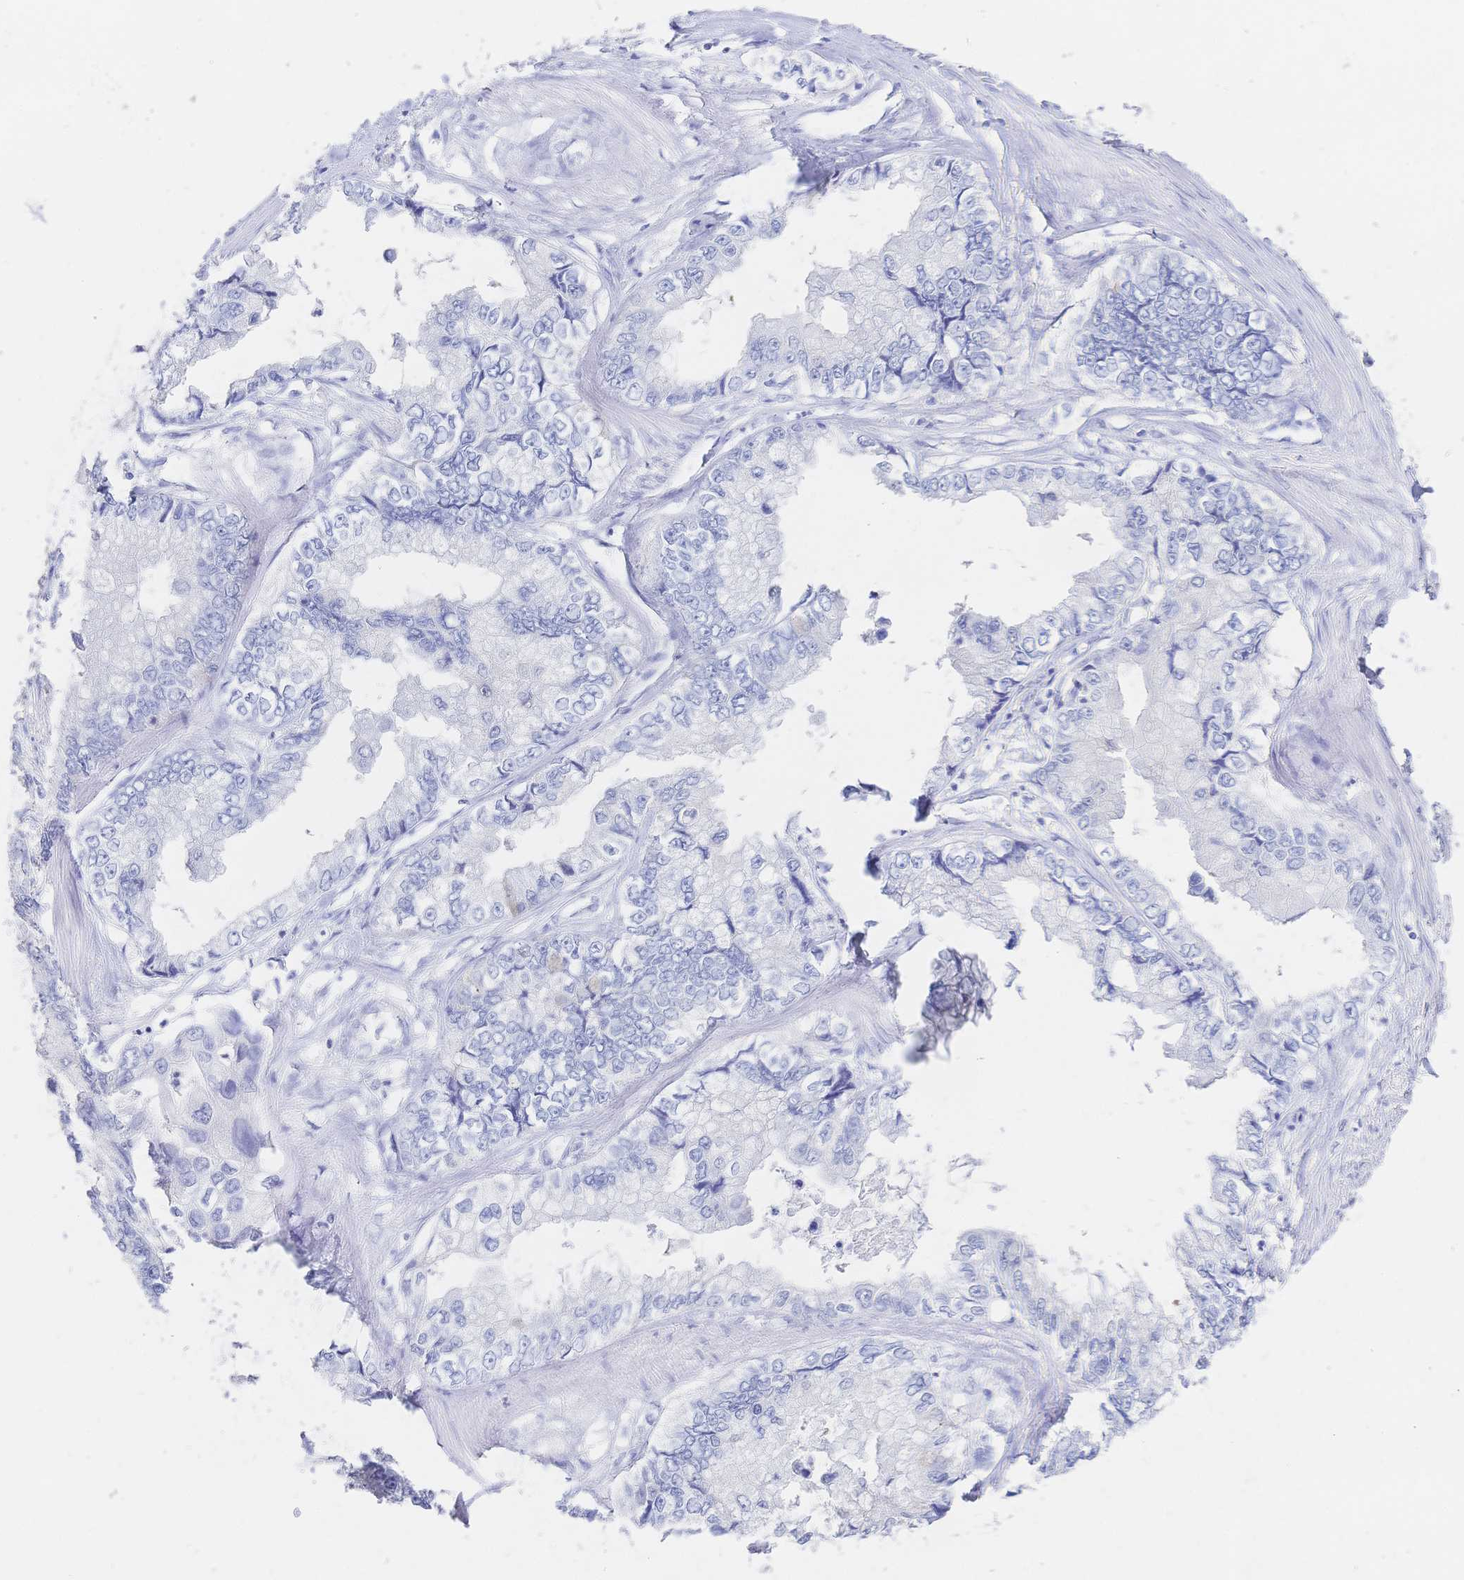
{"staining": {"intensity": "negative", "quantity": "none", "location": "none"}, "tissue": "stomach cancer", "cell_type": "Tumor cells", "image_type": "cancer", "snomed": [{"axis": "morphology", "description": "Adenocarcinoma, NOS"}, {"axis": "topography", "description": "Pancreas"}, {"axis": "topography", "description": "Stomach, upper"}, {"axis": "topography", "description": "Stomach"}], "caption": "Immunohistochemistry of stomach cancer reveals no expression in tumor cells.", "gene": "RRM1", "patient": {"sex": "male", "age": 77}}